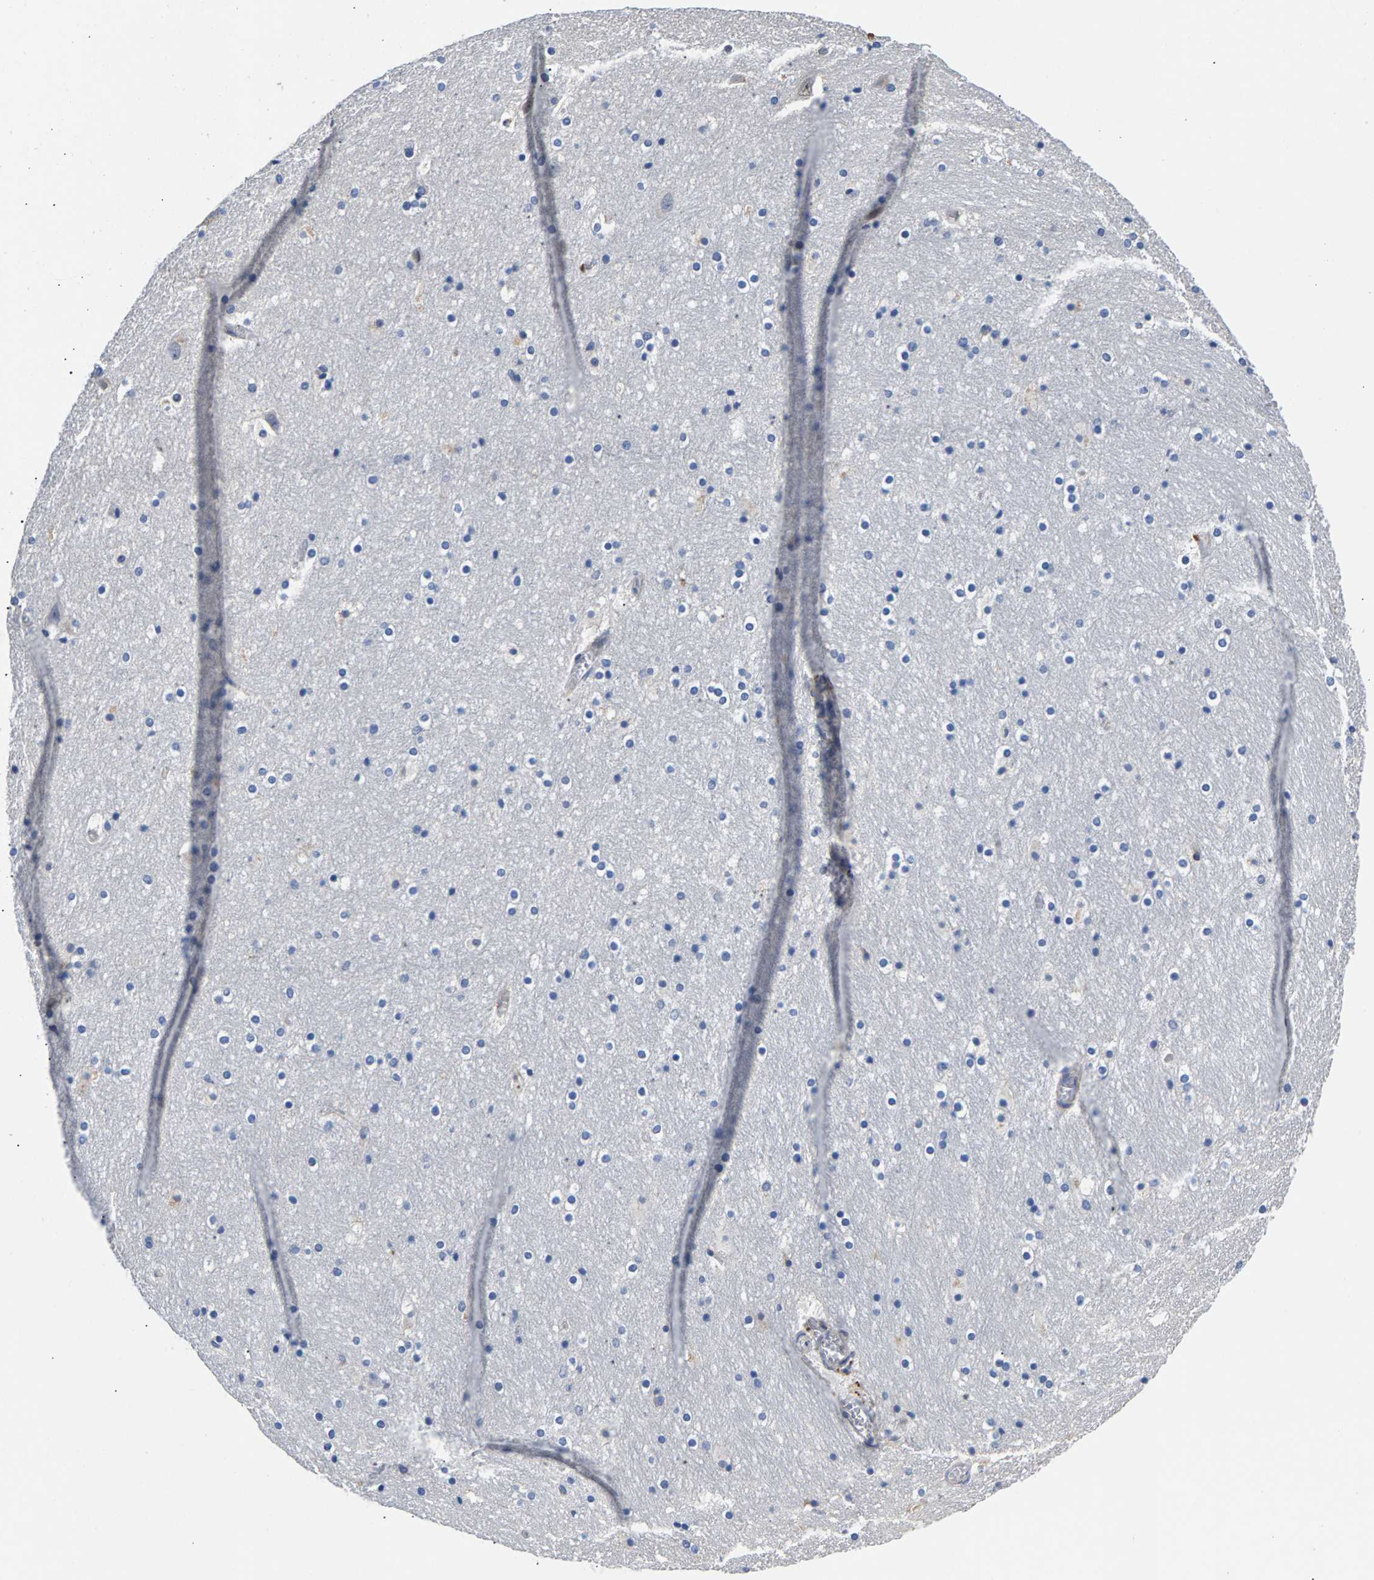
{"staining": {"intensity": "negative", "quantity": "none", "location": "none"}, "tissue": "hippocampus", "cell_type": "Glial cells", "image_type": "normal", "snomed": [{"axis": "morphology", "description": "Normal tissue, NOS"}, {"axis": "topography", "description": "Hippocampus"}], "caption": "This is a image of immunohistochemistry (IHC) staining of normal hippocampus, which shows no expression in glial cells. Nuclei are stained in blue.", "gene": "P2RY4", "patient": {"sex": "male", "age": 45}}